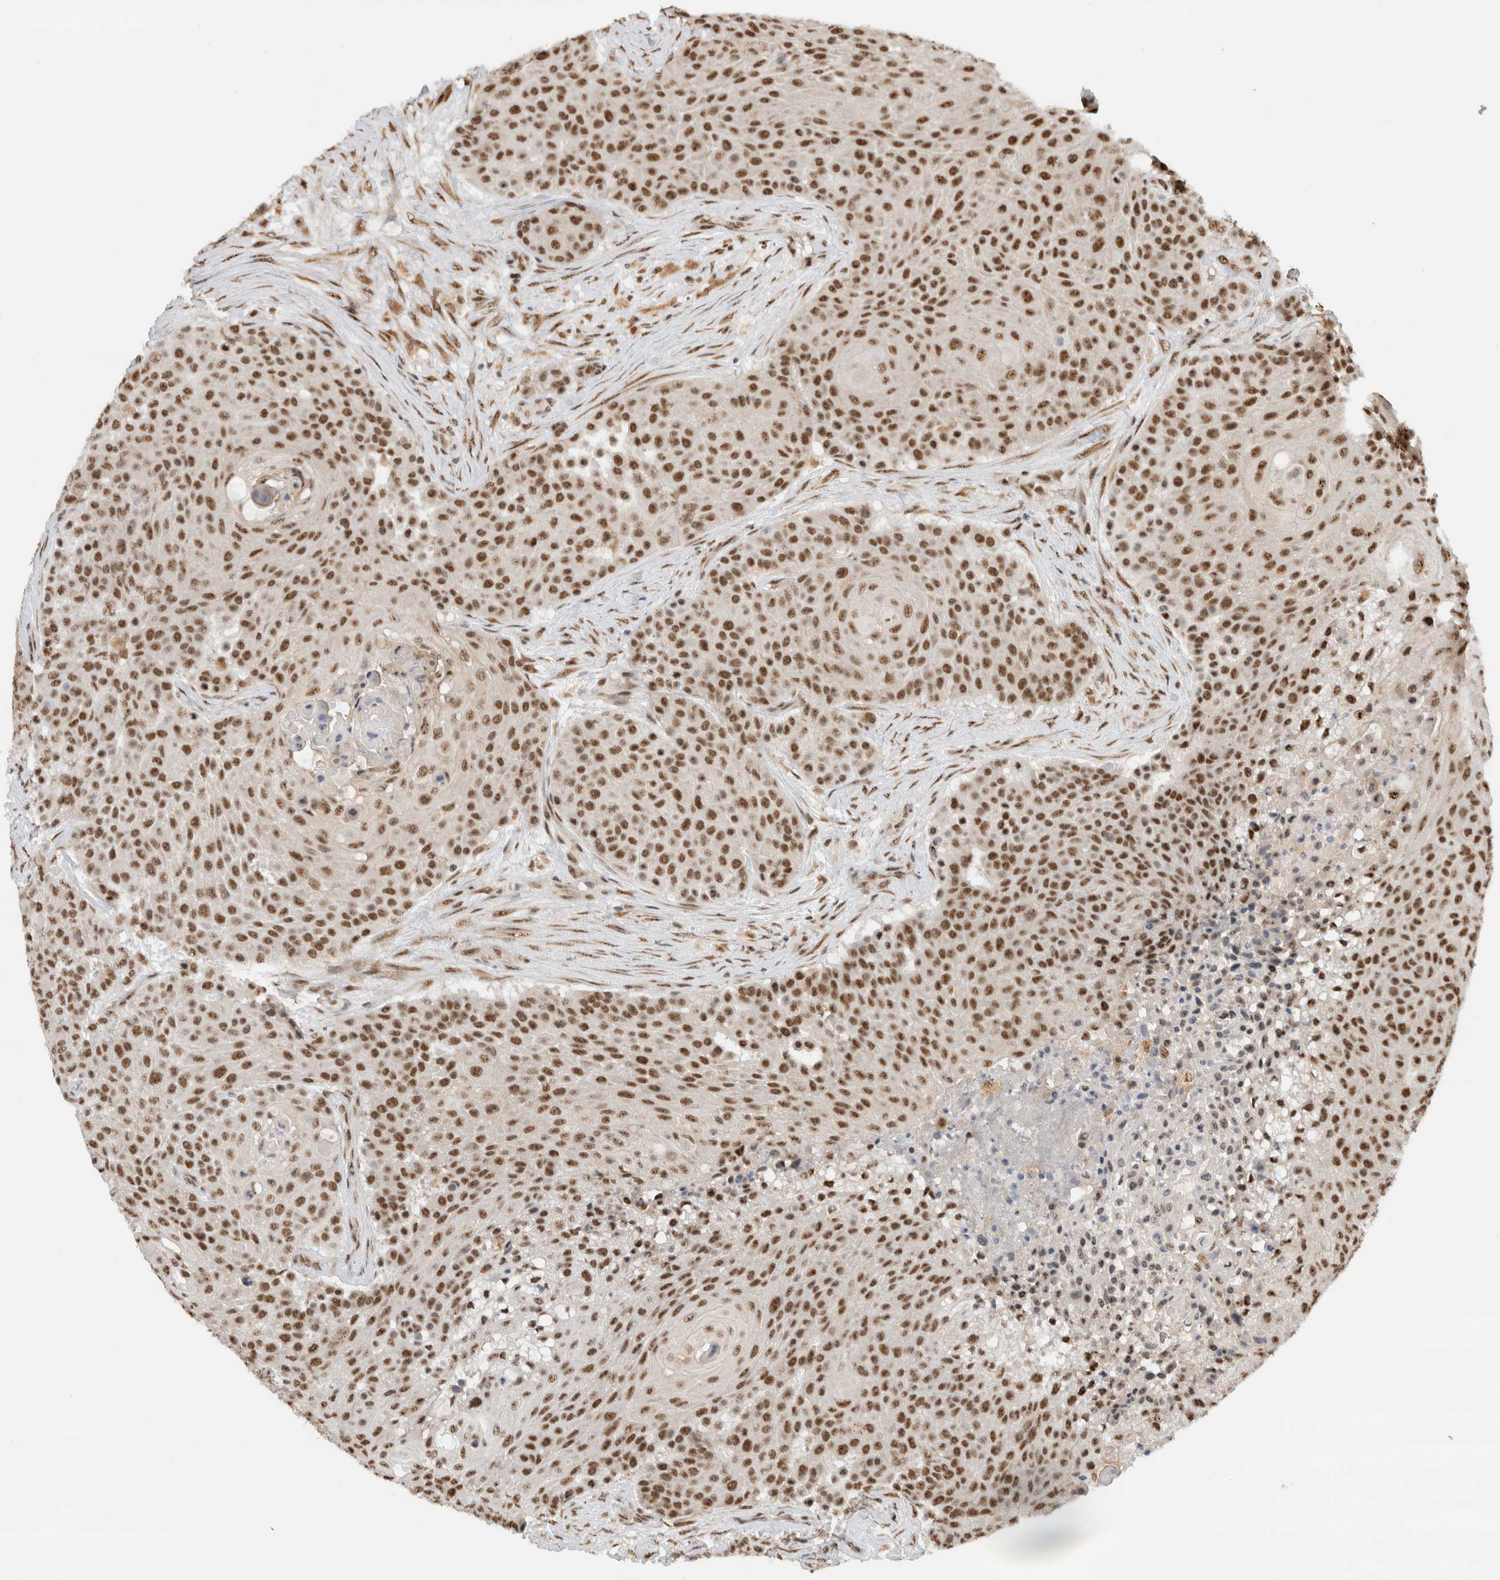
{"staining": {"intensity": "strong", "quantity": ">75%", "location": "nuclear"}, "tissue": "urothelial cancer", "cell_type": "Tumor cells", "image_type": "cancer", "snomed": [{"axis": "morphology", "description": "Urothelial carcinoma, High grade"}, {"axis": "topography", "description": "Urinary bladder"}], "caption": "Immunohistochemical staining of urothelial carcinoma (high-grade) shows high levels of strong nuclear protein expression in about >75% of tumor cells.", "gene": "NCAPG2", "patient": {"sex": "female", "age": 63}}